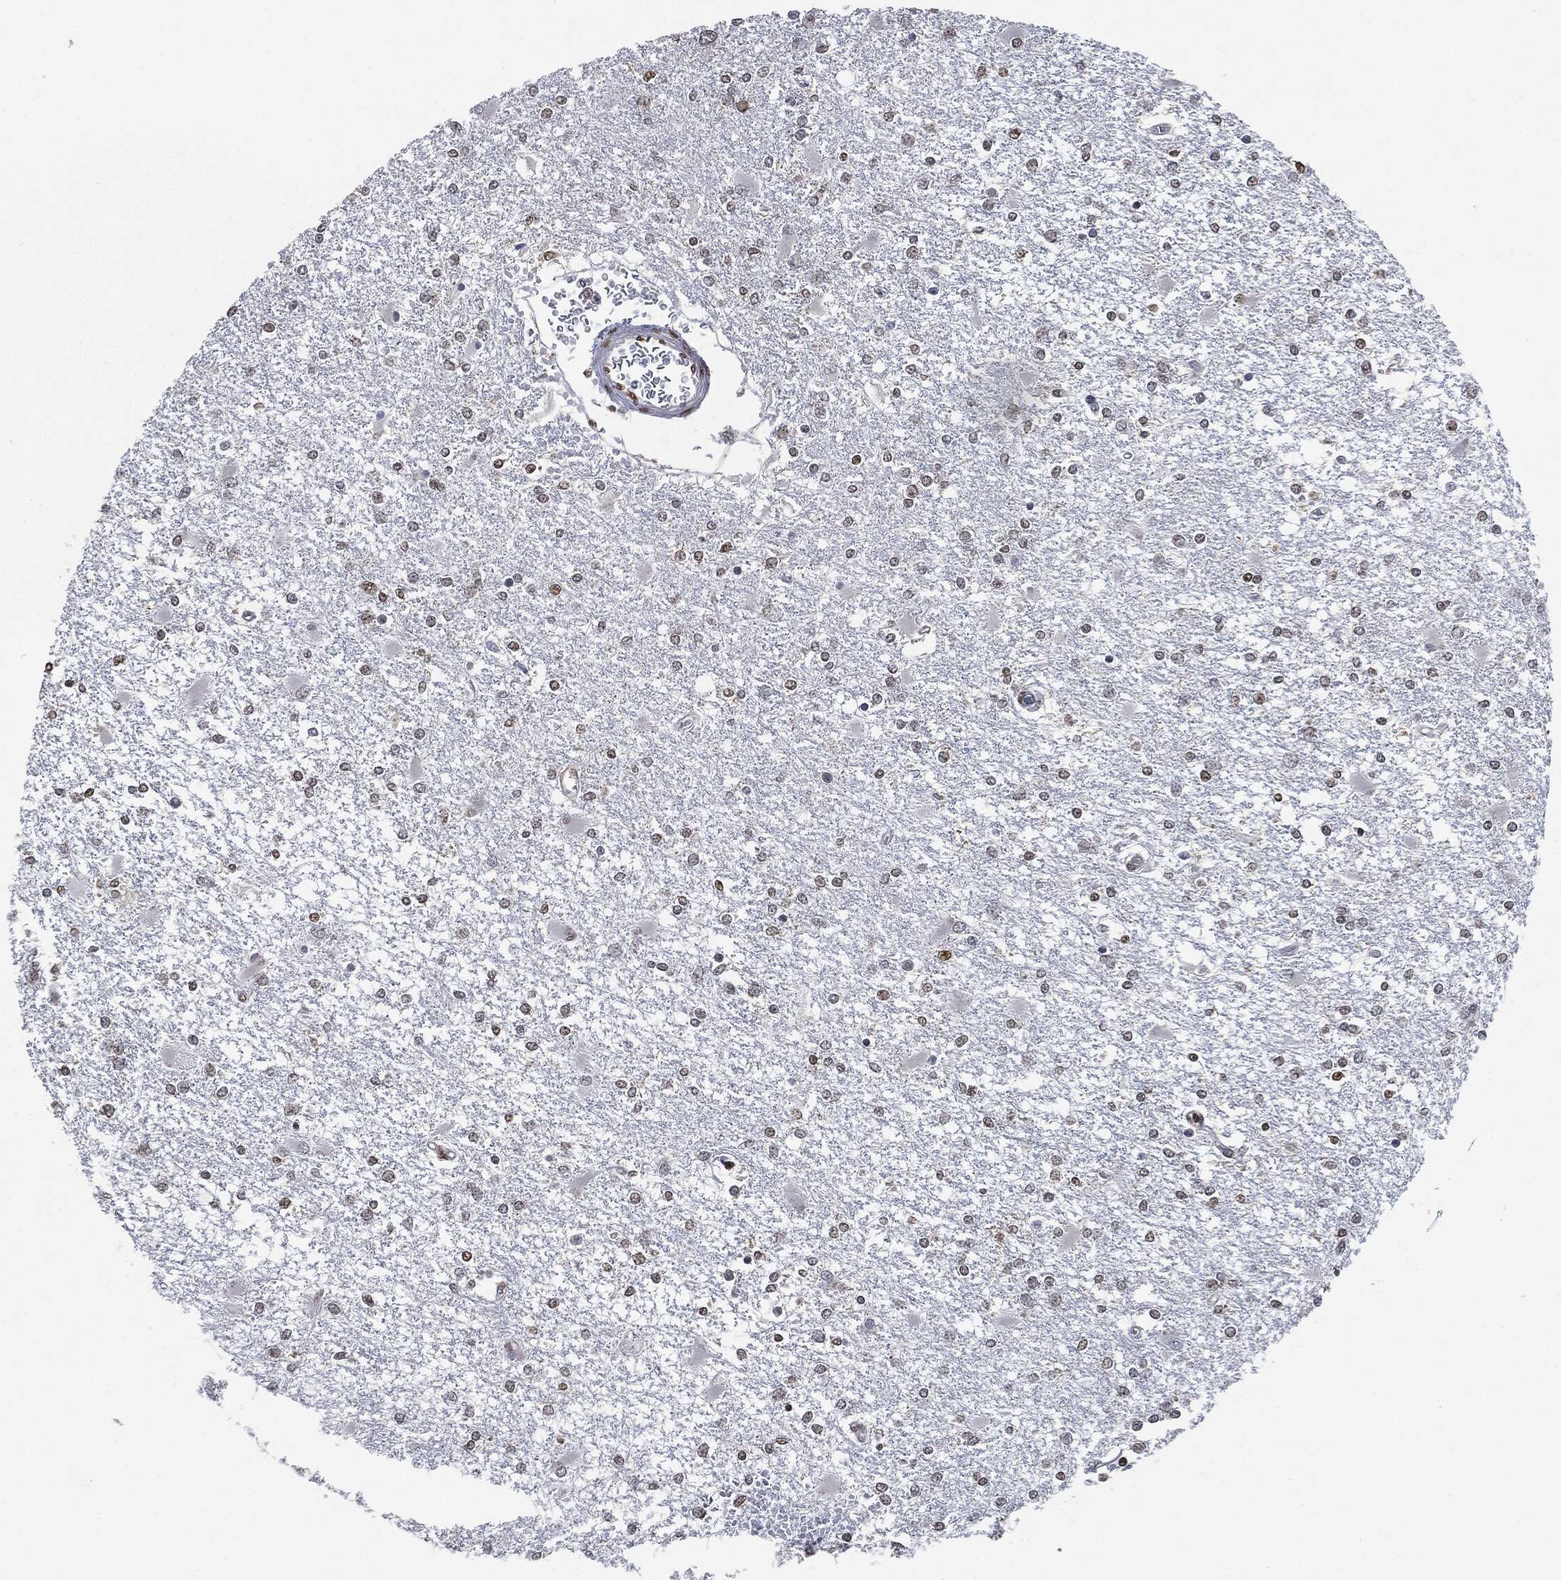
{"staining": {"intensity": "moderate", "quantity": "<25%", "location": "nuclear"}, "tissue": "glioma", "cell_type": "Tumor cells", "image_type": "cancer", "snomed": [{"axis": "morphology", "description": "Glioma, malignant, High grade"}, {"axis": "topography", "description": "Cerebral cortex"}], "caption": "An image of glioma stained for a protein shows moderate nuclear brown staining in tumor cells.", "gene": "PCNA", "patient": {"sex": "male", "age": 79}}